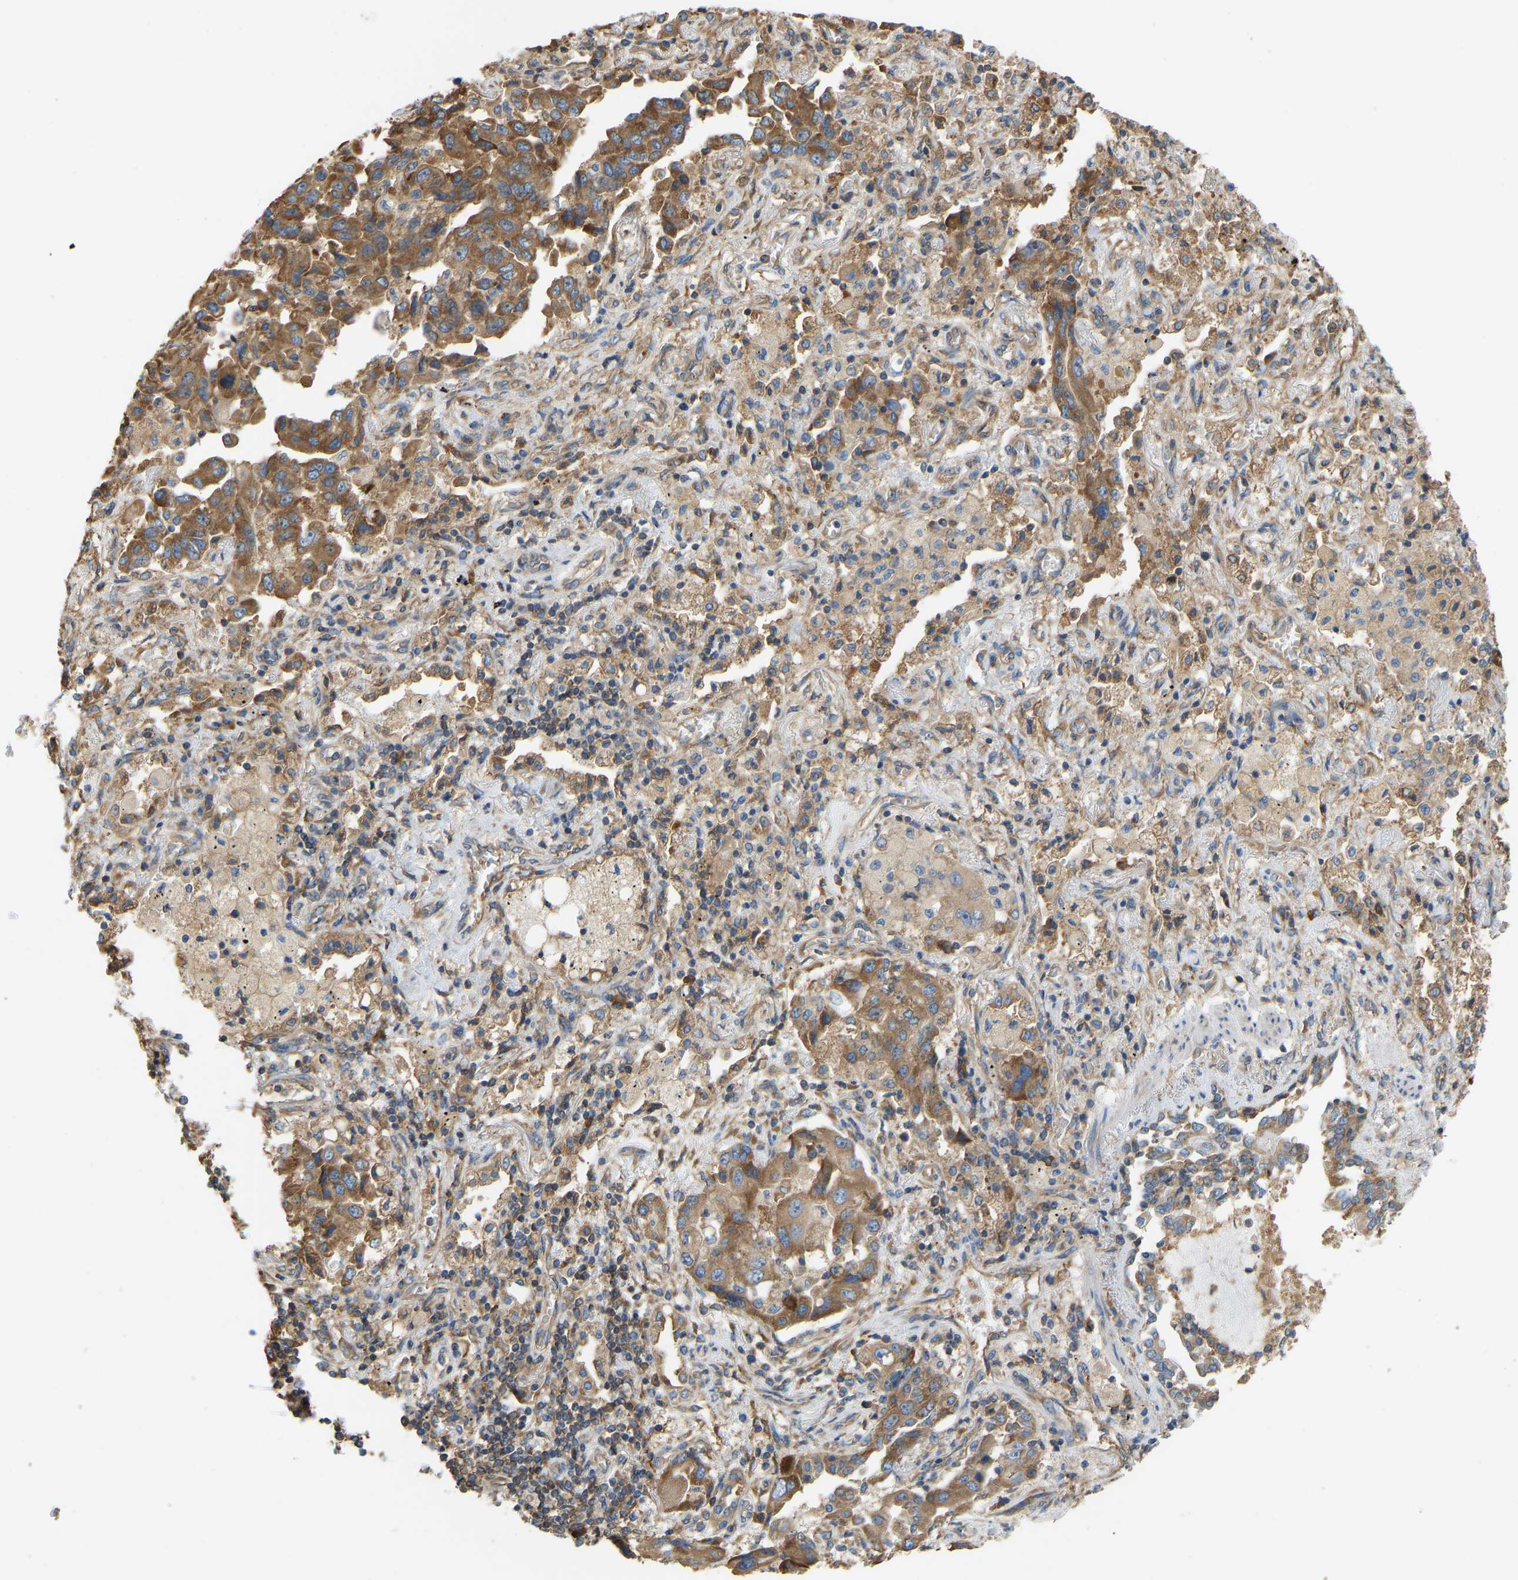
{"staining": {"intensity": "moderate", "quantity": ">75%", "location": "cytoplasmic/membranous"}, "tissue": "lung cancer", "cell_type": "Tumor cells", "image_type": "cancer", "snomed": [{"axis": "morphology", "description": "Adenocarcinoma, NOS"}, {"axis": "topography", "description": "Lung"}], "caption": "Human lung adenocarcinoma stained with a brown dye exhibits moderate cytoplasmic/membranous positive positivity in about >75% of tumor cells.", "gene": "RPS6KB2", "patient": {"sex": "female", "age": 65}}